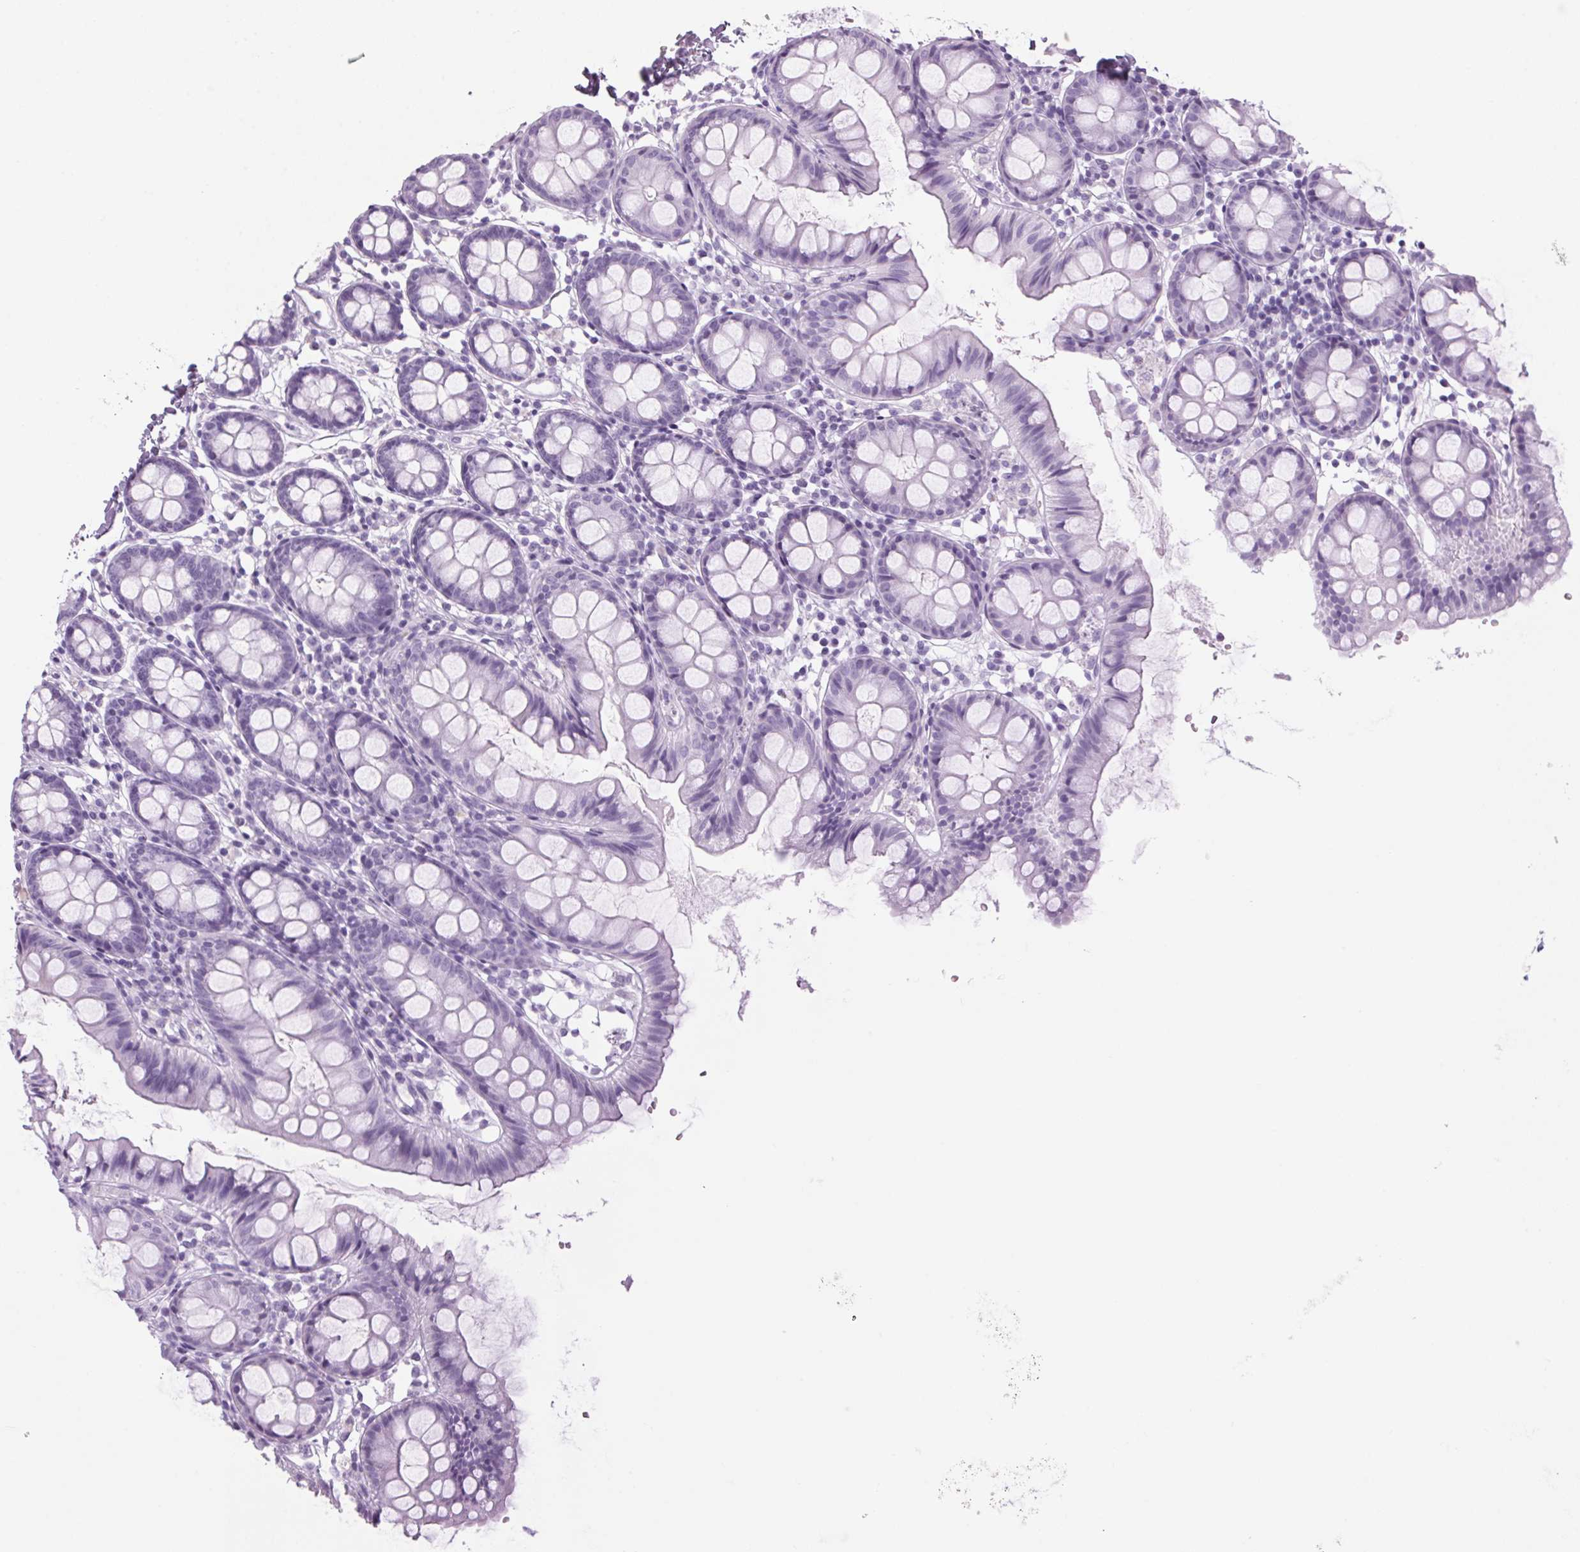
{"staining": {"intensity": "negative", "quantity": "none", "location": "none"}, "tissue": "colon", "cell_type": "Endothelial cells", "image_type": "normal", "snomed": [{"axis": "morphology", "description": "Normal tissue, NOS"}, {"axis": "topography", "description": "Colon"}], "caption": "Normal colon was stained to show a protein in brown. There is no significant positivity in endothelial cells.", "gene": "PPP1R1A", "patient": {"sex": "female", "age": 84}}